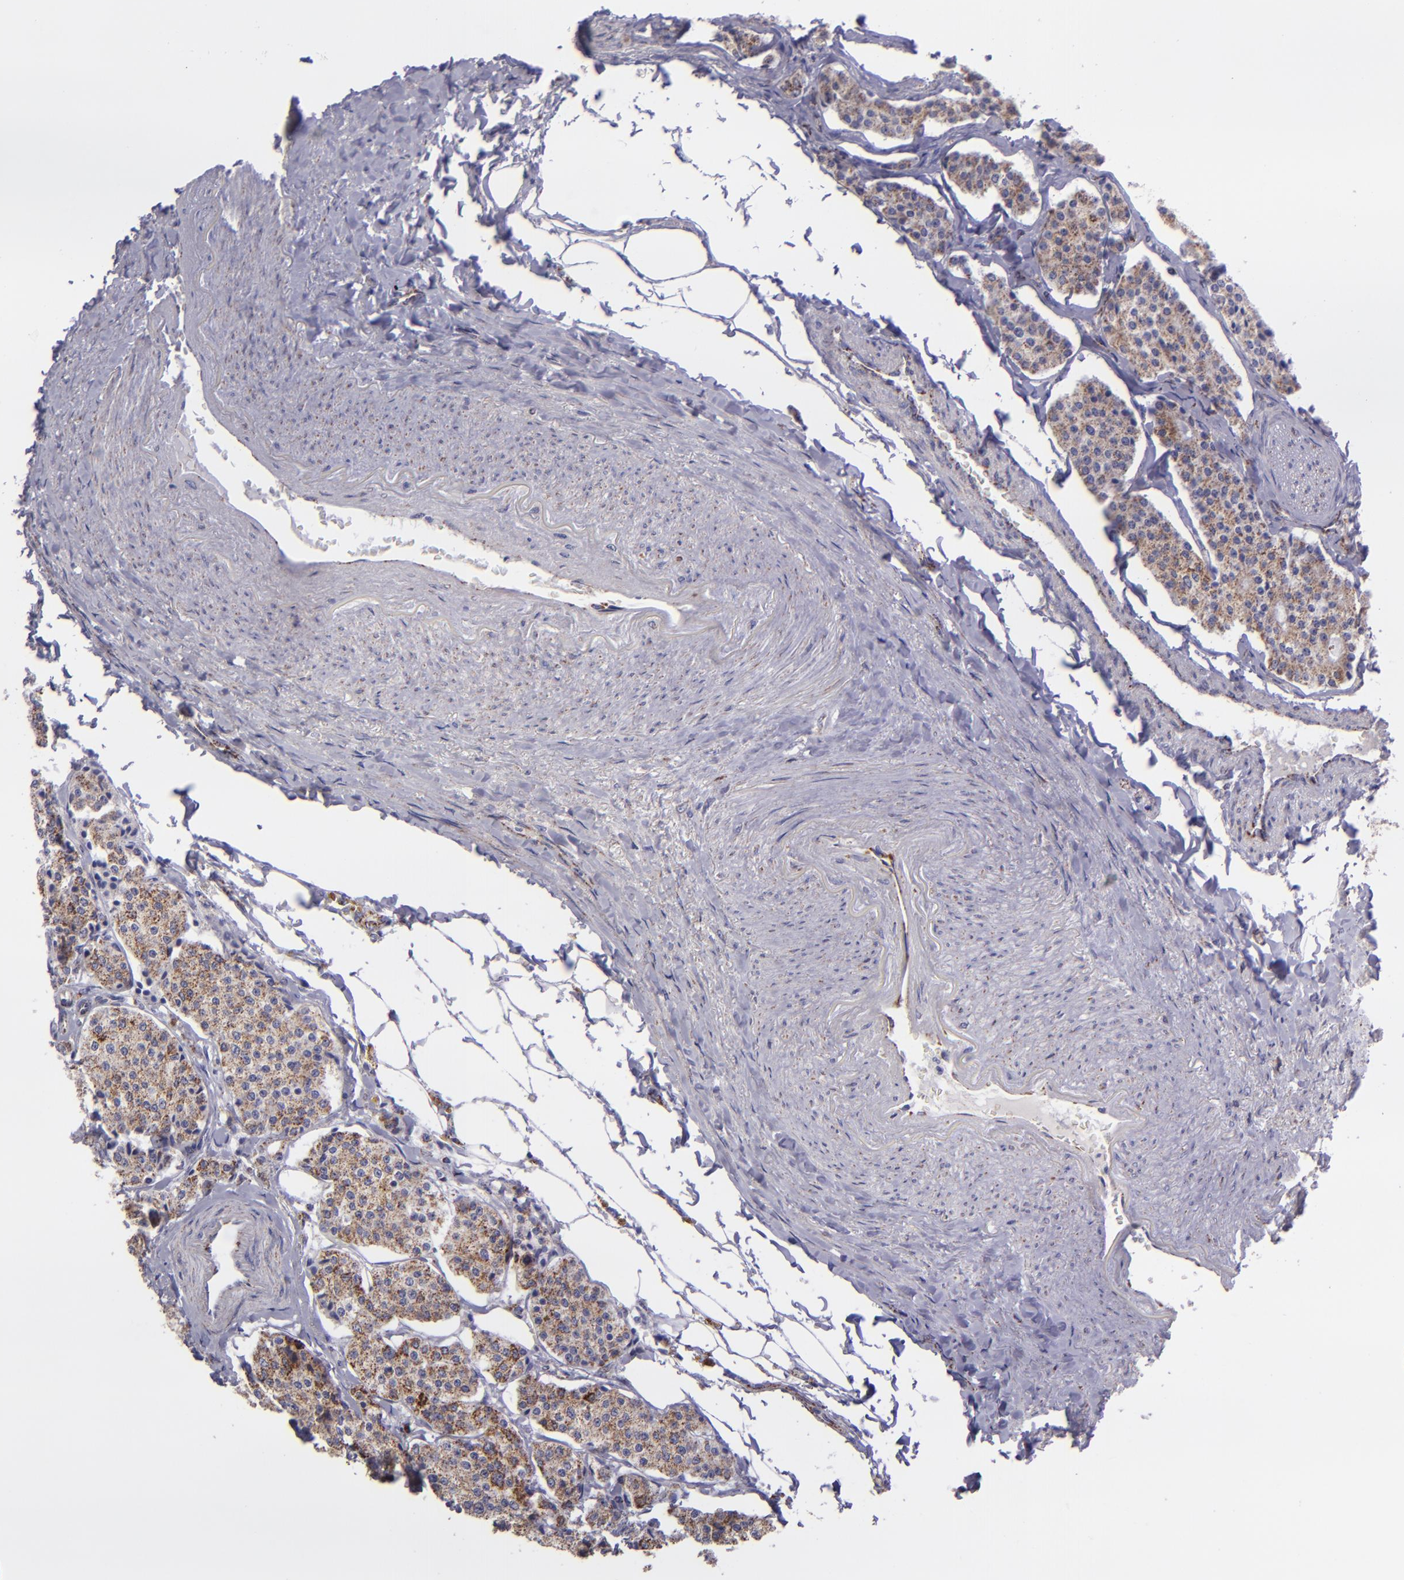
{"staining": {"intensity": "weak", "quantity": ">75%", "location": "cytoplasmic/membranous"}, "tissue": "carcinoid", "cell_type": "Tumor cells", "image_type": "cancer", "snomed": [{"axis": "morphology", "description": "Carcinoid, malignant, NOS"}, {"axis": "topography", "description": "Colon"}], "caption": "This is an image of immunohistochemistry (IHC) staining of carcinoid, which shows weak staining in the cytoplasmic/membranous of tumor cells.", "gene": "HSPD1", "patient": {"sex": "female", "age": 61}}